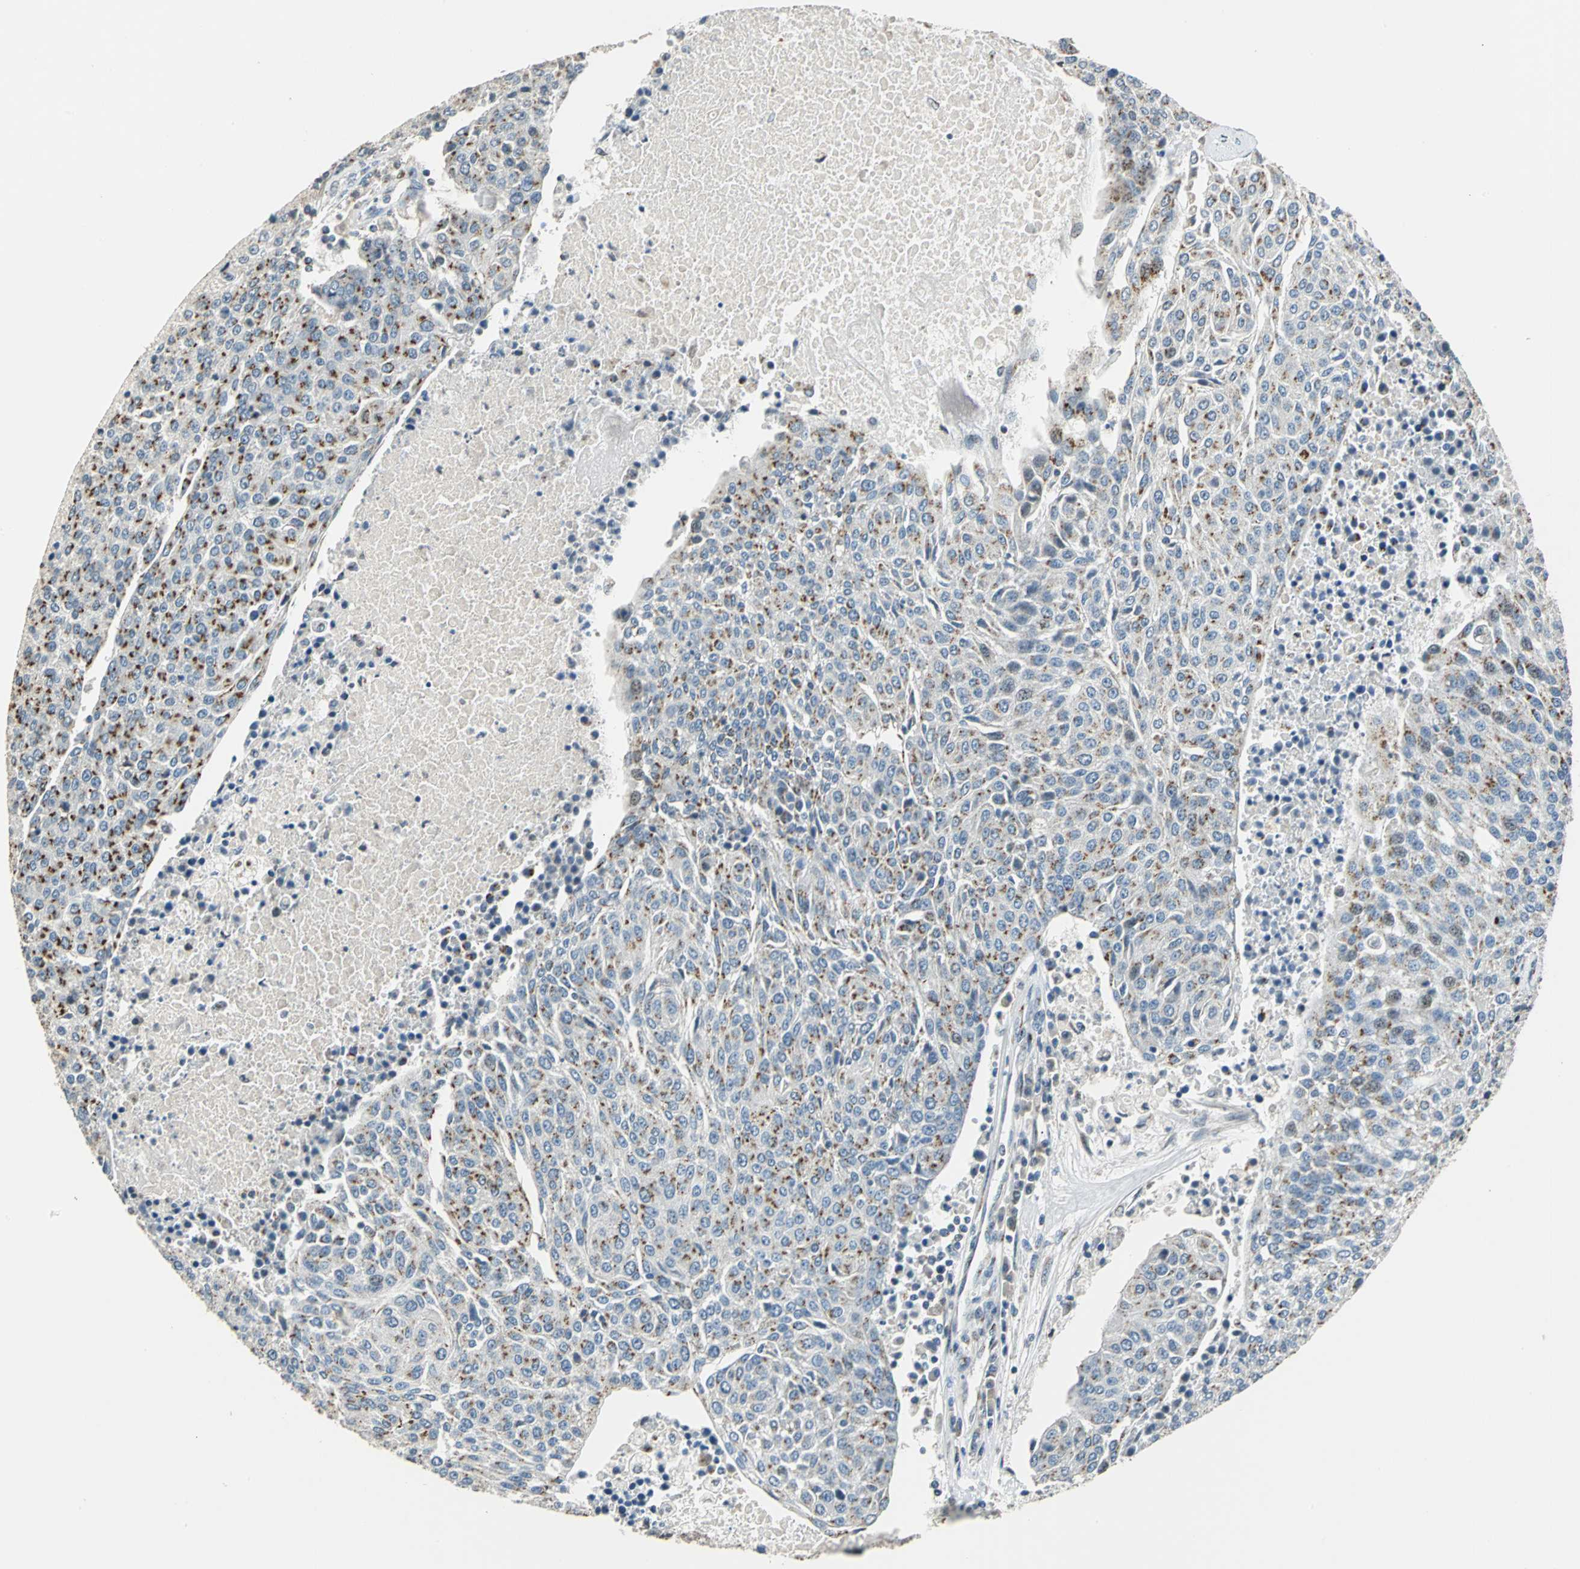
{"staining": {"intensity": "weak", "quantity": "25%-75%", "location": "cytoplasmic/membranous"}, "tissue": "urothelial cancer", "cell_type": "Tumor cells", "image_type": "cancer", "snomed": [{"axis": "morphology", "description": "Urothelial carcinoma, High grade"}, {"axis": "topography", "description": "Urinary bladder"}], "caption": "The micrograph exhibits staining of urothelial carcinoma (high-grade), revealing weak cytoplasmic/membranous protein staining (brown color) within tumor cells.", "gene": "TMEM115", "patient": {"sex": "female", "age": 85}}